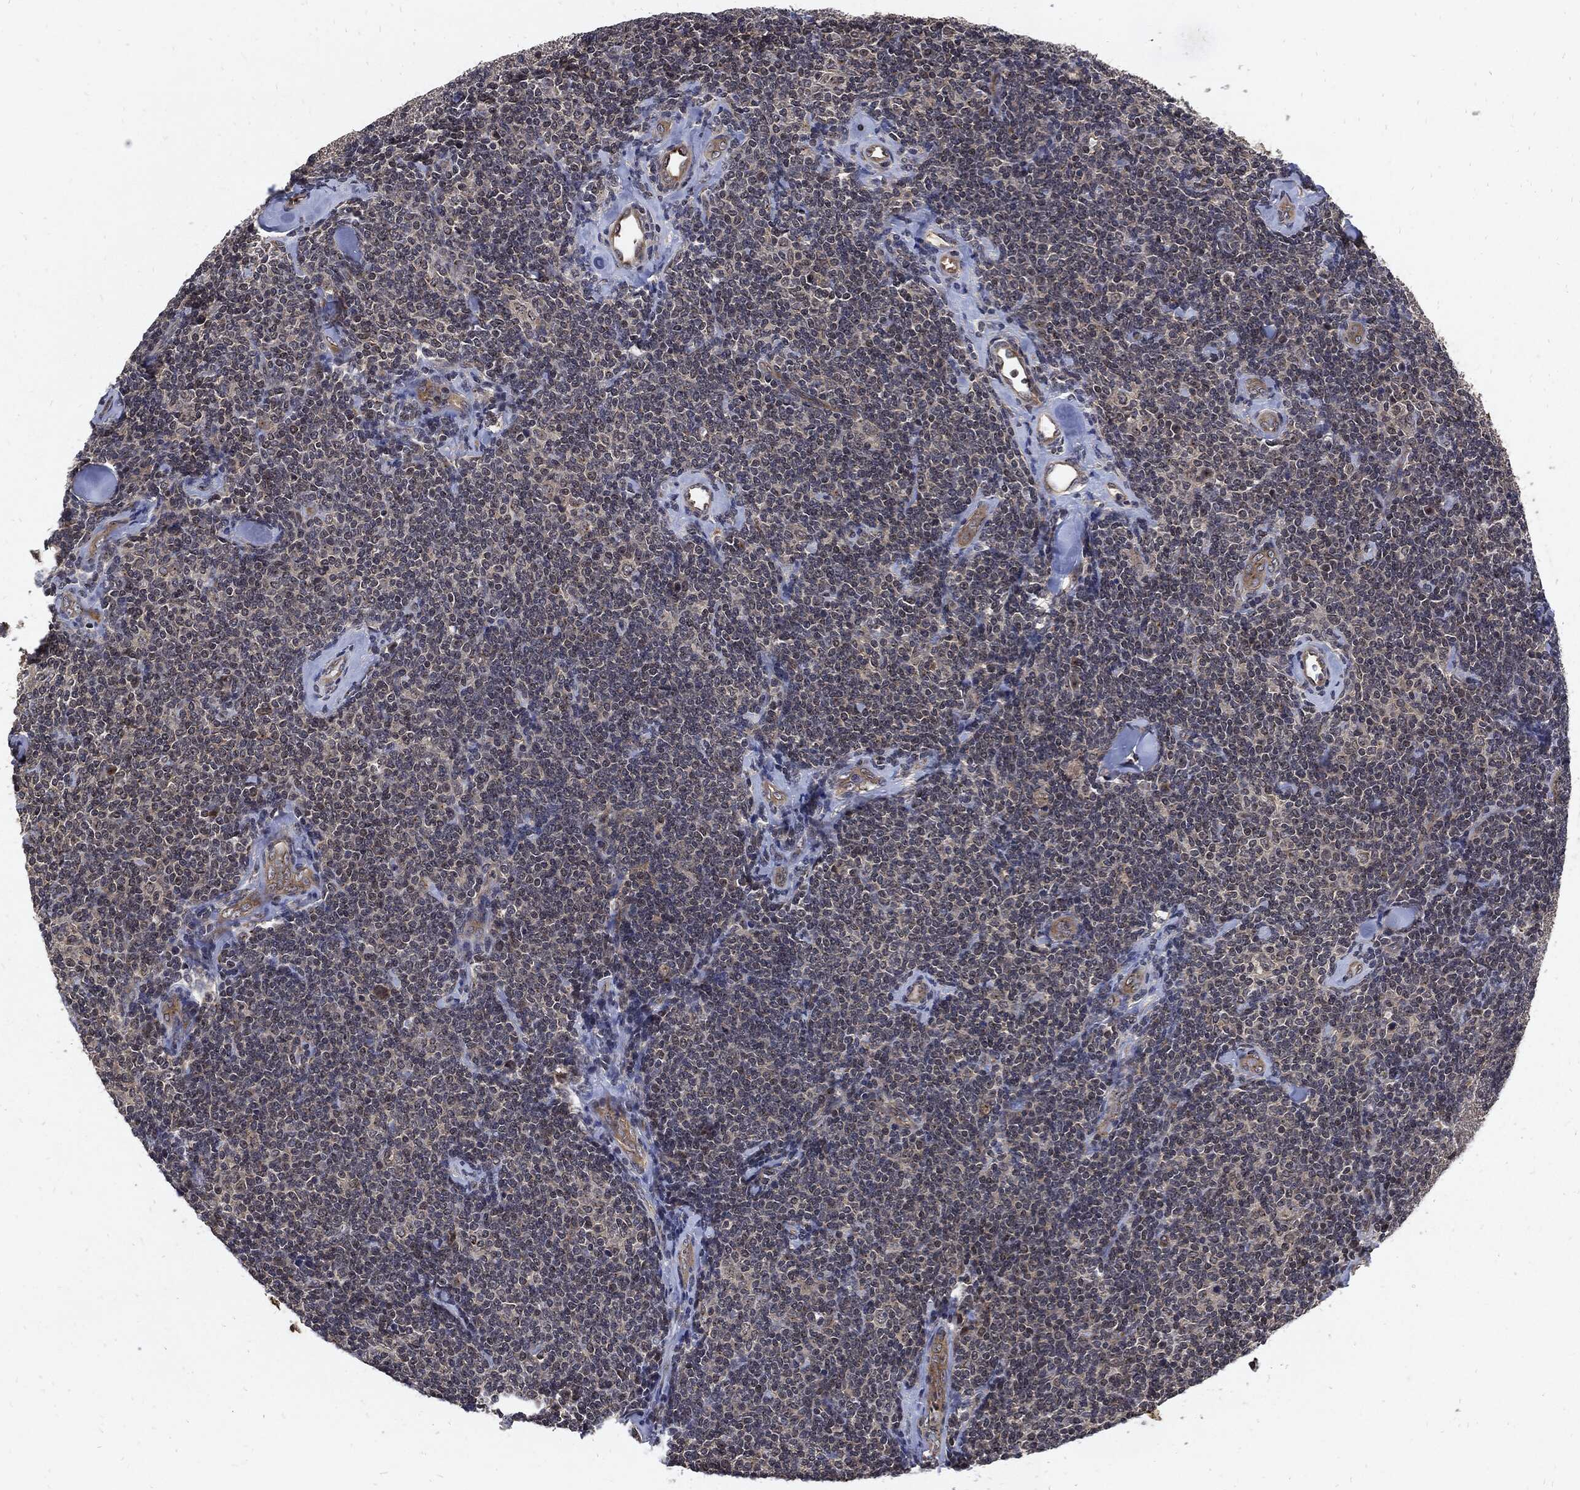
{"staining": {"intensity": "negative", "quantity": "none", "location": "none"}, "tissue": "lymphoma", "cell_type": "Tumor cells", "image_type": "cancer", "snomed": [{"axis": "morphology", "description": "Malignant lymphoma, non-Hodgkin's type, Low grade"}, {"axis": "topography", "description": "Lymph node"}], "caption": "Lymphoma was stained to show a protein in brown. There is no significant staining in tumor cells.", "gene": "DCTN1", "patient": {"sex": "female", "age": 56}}